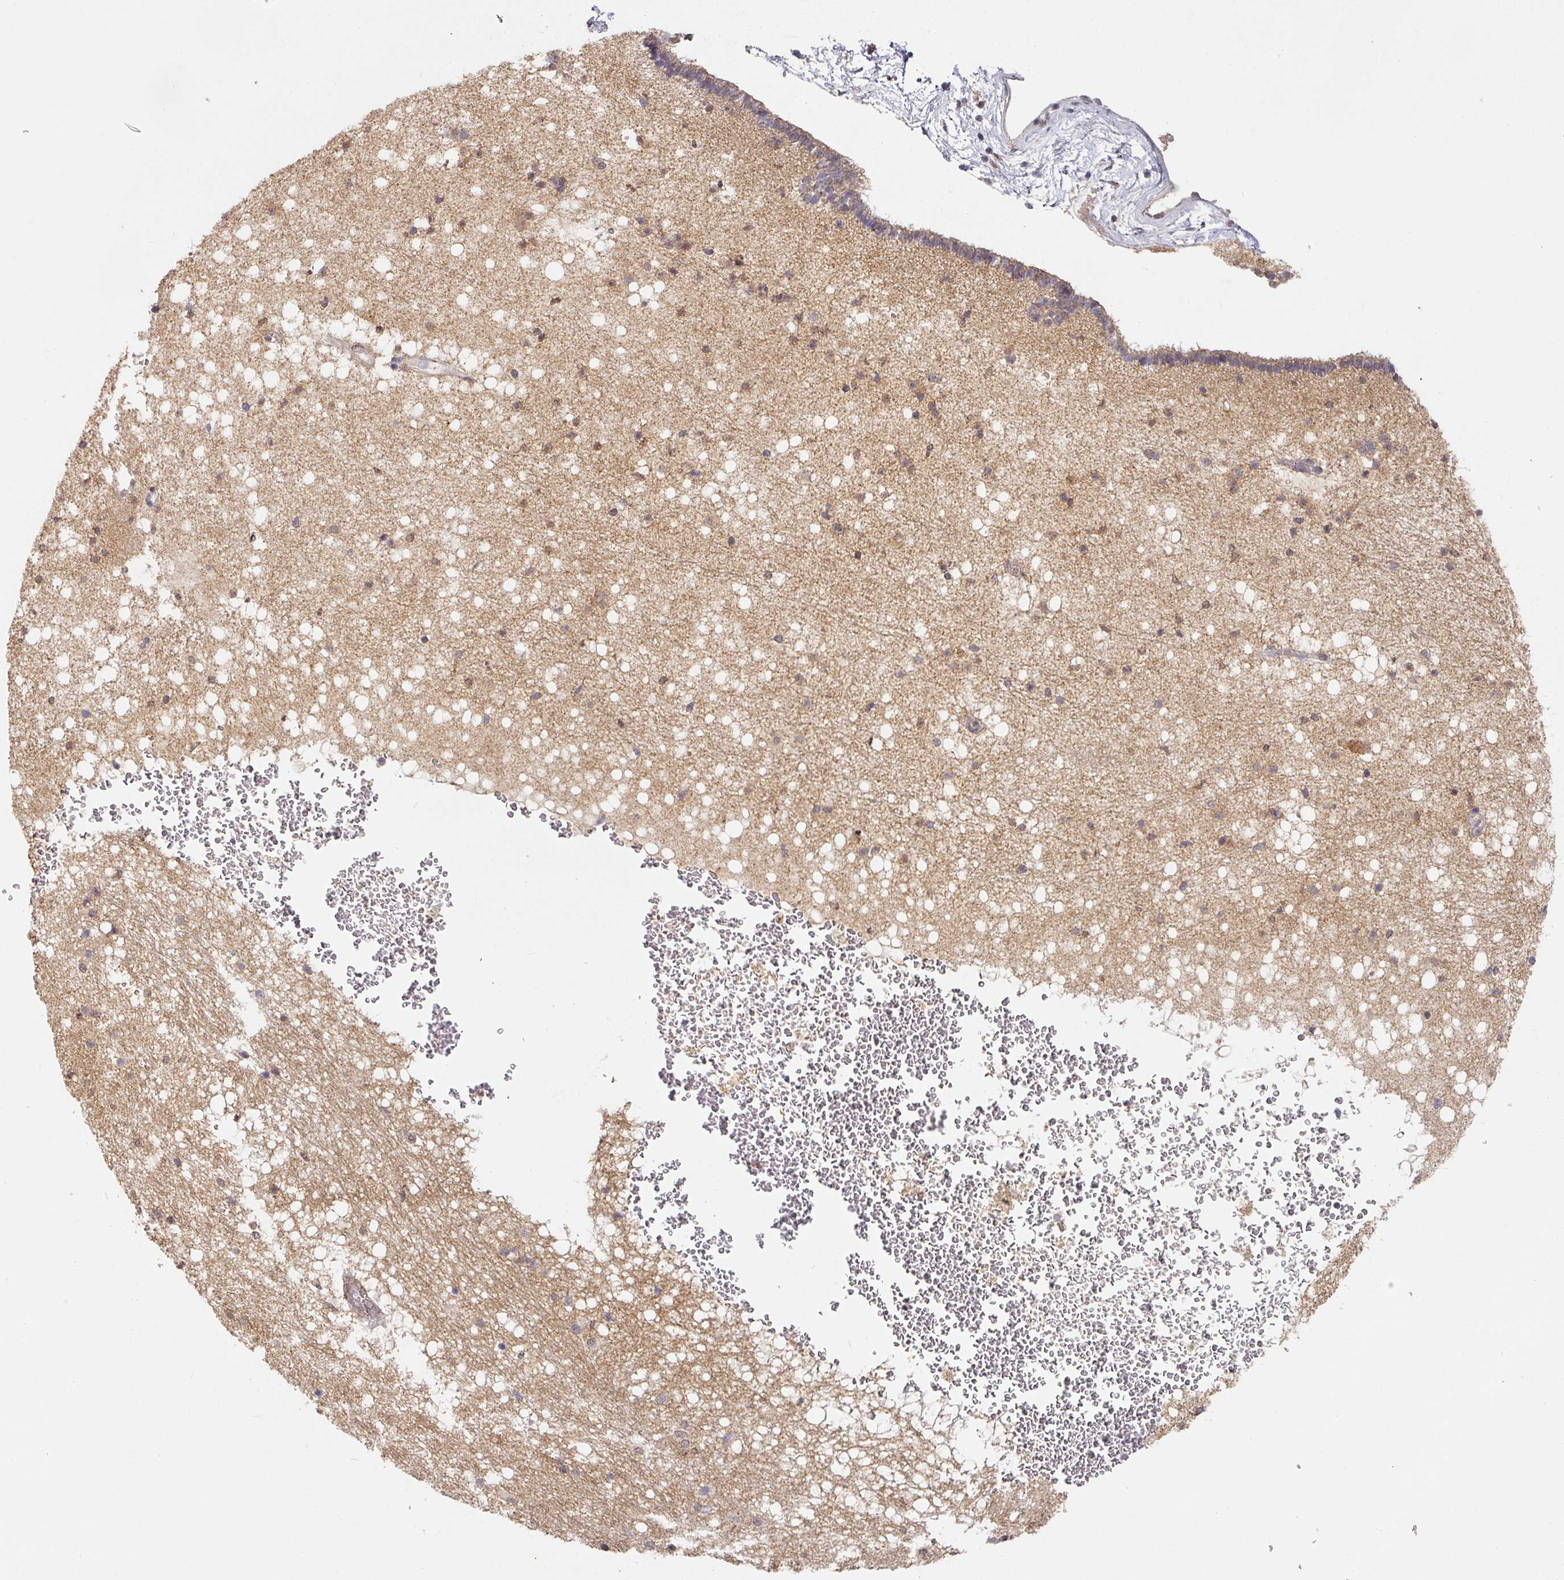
{"staining": {"intensity": "weak", "quantity": "25%-75%", "location": "cytoplasmic/membranous"}, "tissue": "caudate", "cell_type": "Glial cells", "image_type": "normal", "snomed": [{"axis": "morphology", "description": "Normal tissue, NOS"}, {"axis": "topography", "description": "Lateral ventricle wall"}], "caption": "Brown immunohistochemical staining in unremarkable human caudate displays weak cytoplasmic/membranous expression in about 25%-75% of glial cells. The protein of interest is stained brown, and the nuclei are stained in blue (DAB (3,3'-diaminobenzidine) IHC with brightfield microscopy, high magnification).", "gene": "EXTL3", "patient": {"sex": "male", "age": 37}}